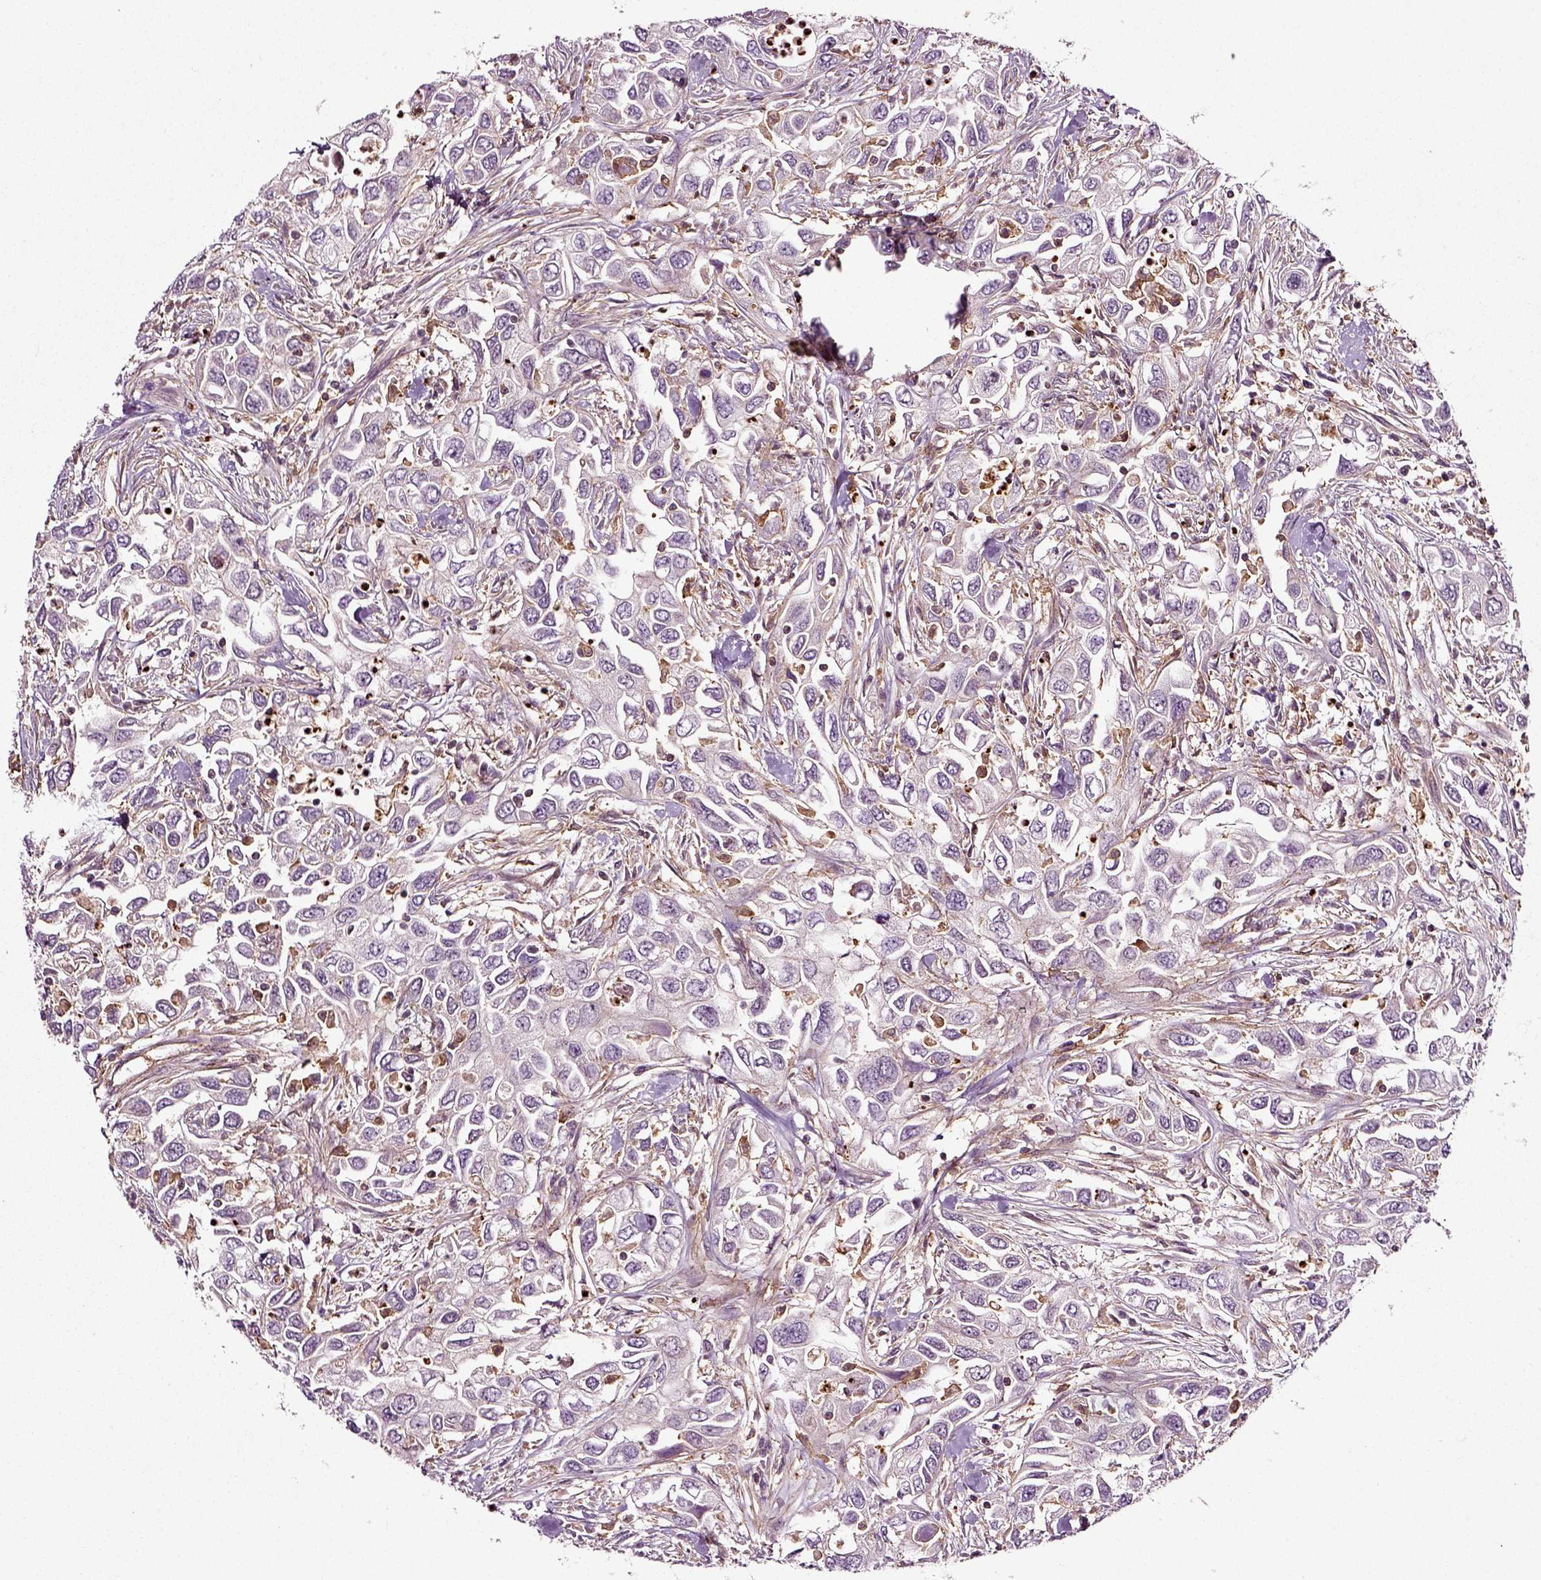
{"staining": {"intensity": "negative", "quantity": "none", "location": "none"}, "tissue": "urothelial cancer", "cell_type": "Tumor cells", "image_type": "cancer", "snomed": [{"axis": "morphology", "description": "Urothelial carcinoma, High grade"}, {"axis": "topography", "description": "Urinary bladder"}], "caption": "Urothelial cancer was stained to show a protein in brown. There is no significant positivity in tumor cells.", "gene": "RHOF", "patient": {"sex": "male", "age": 76}}